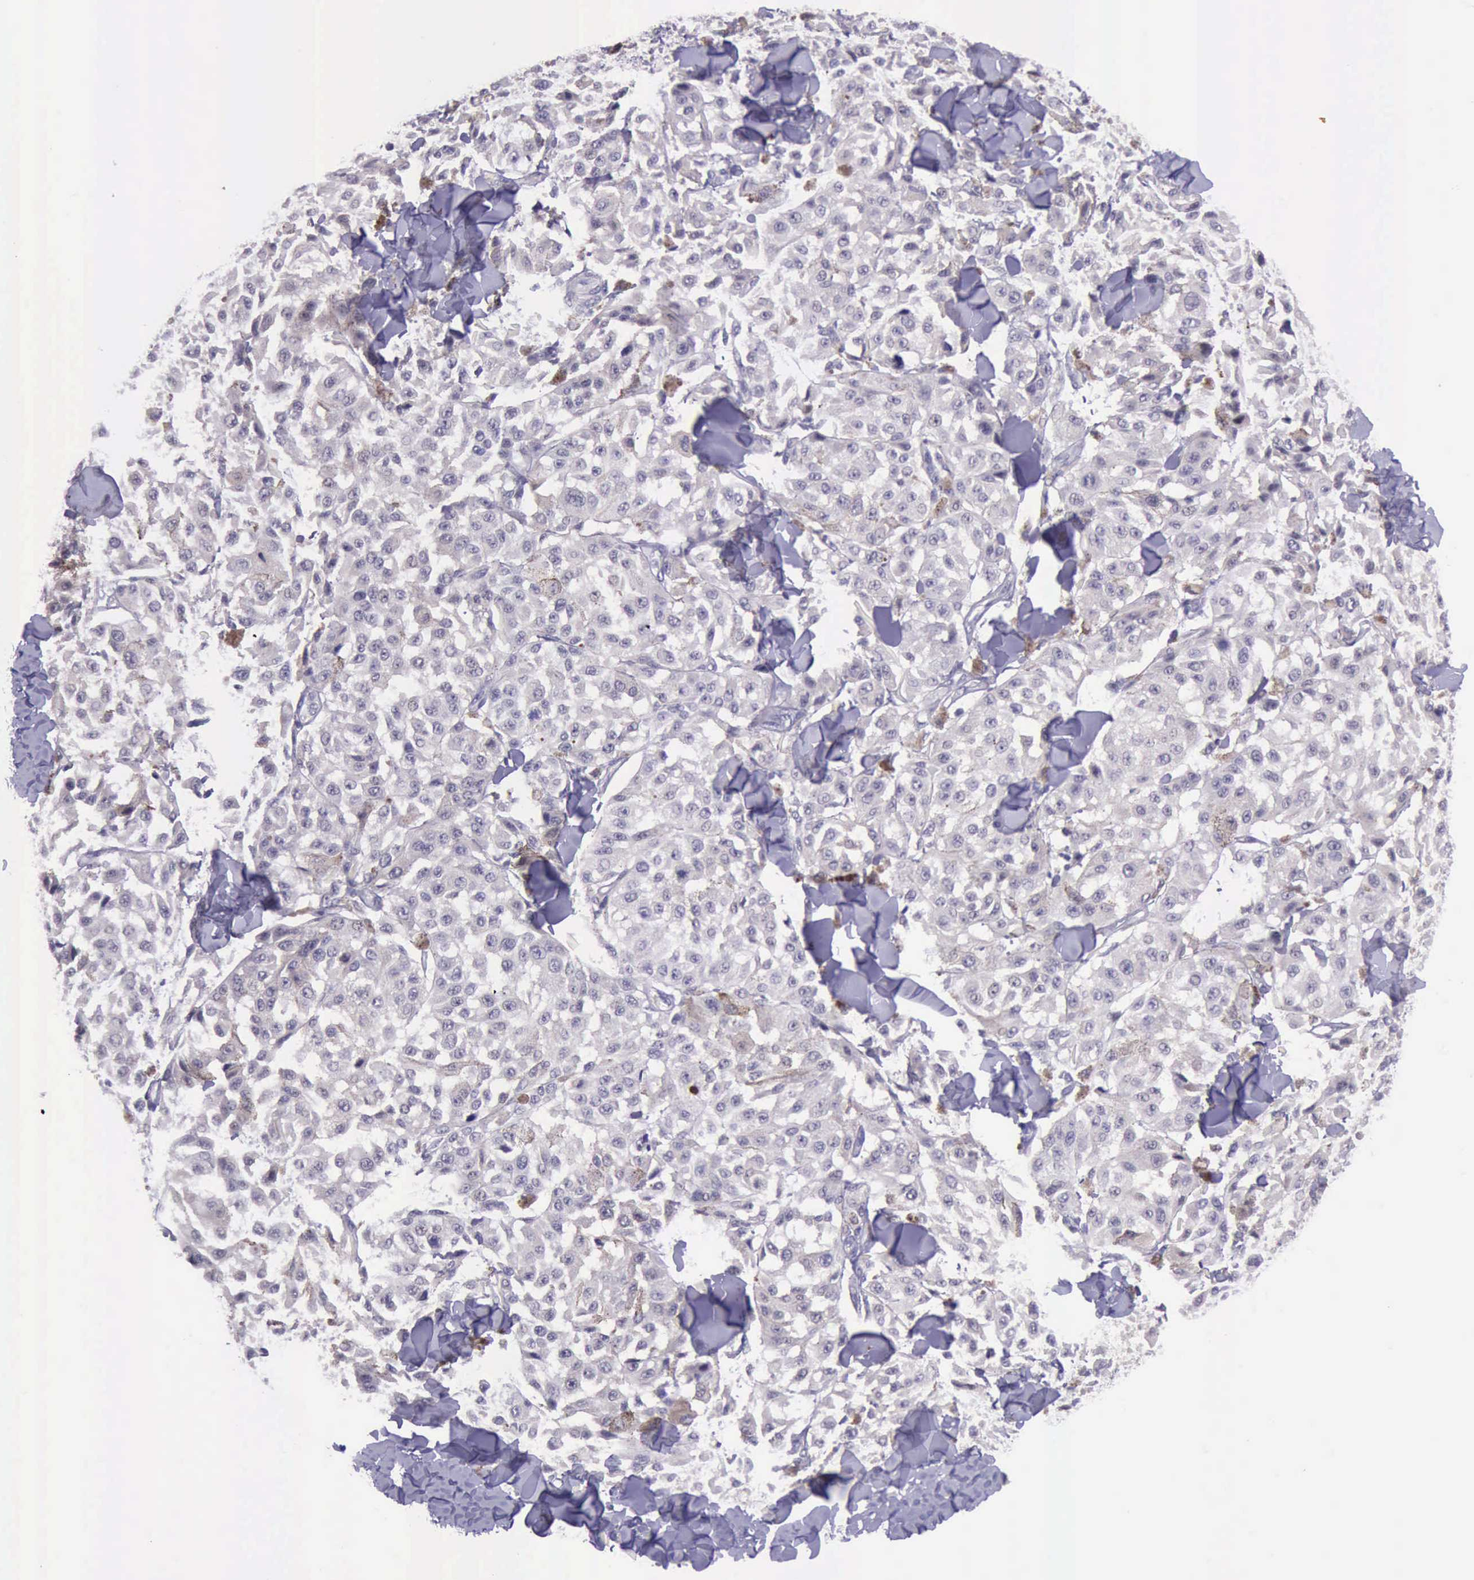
{"staining": {"intensity": "moderate", "quantity": "<25%", "location": "cytoplasmic/membranous"}, "tissue": "melanoma", "cell_type": "Tumor cells", "image_type": "cancer", "snomed": [{"axis": "morphology", "description": "Malignant melanoma, NOS"}, {"axis": "topography", "description": "Skin"}], "caption": "Protein staining of malignant melanoma tissue exhibits moderate cytoplasmic/membranous positivity in approximately <25% of tumor cells.", "gene": "PARP1", "patient": {"sex": "female", "age": 64}}